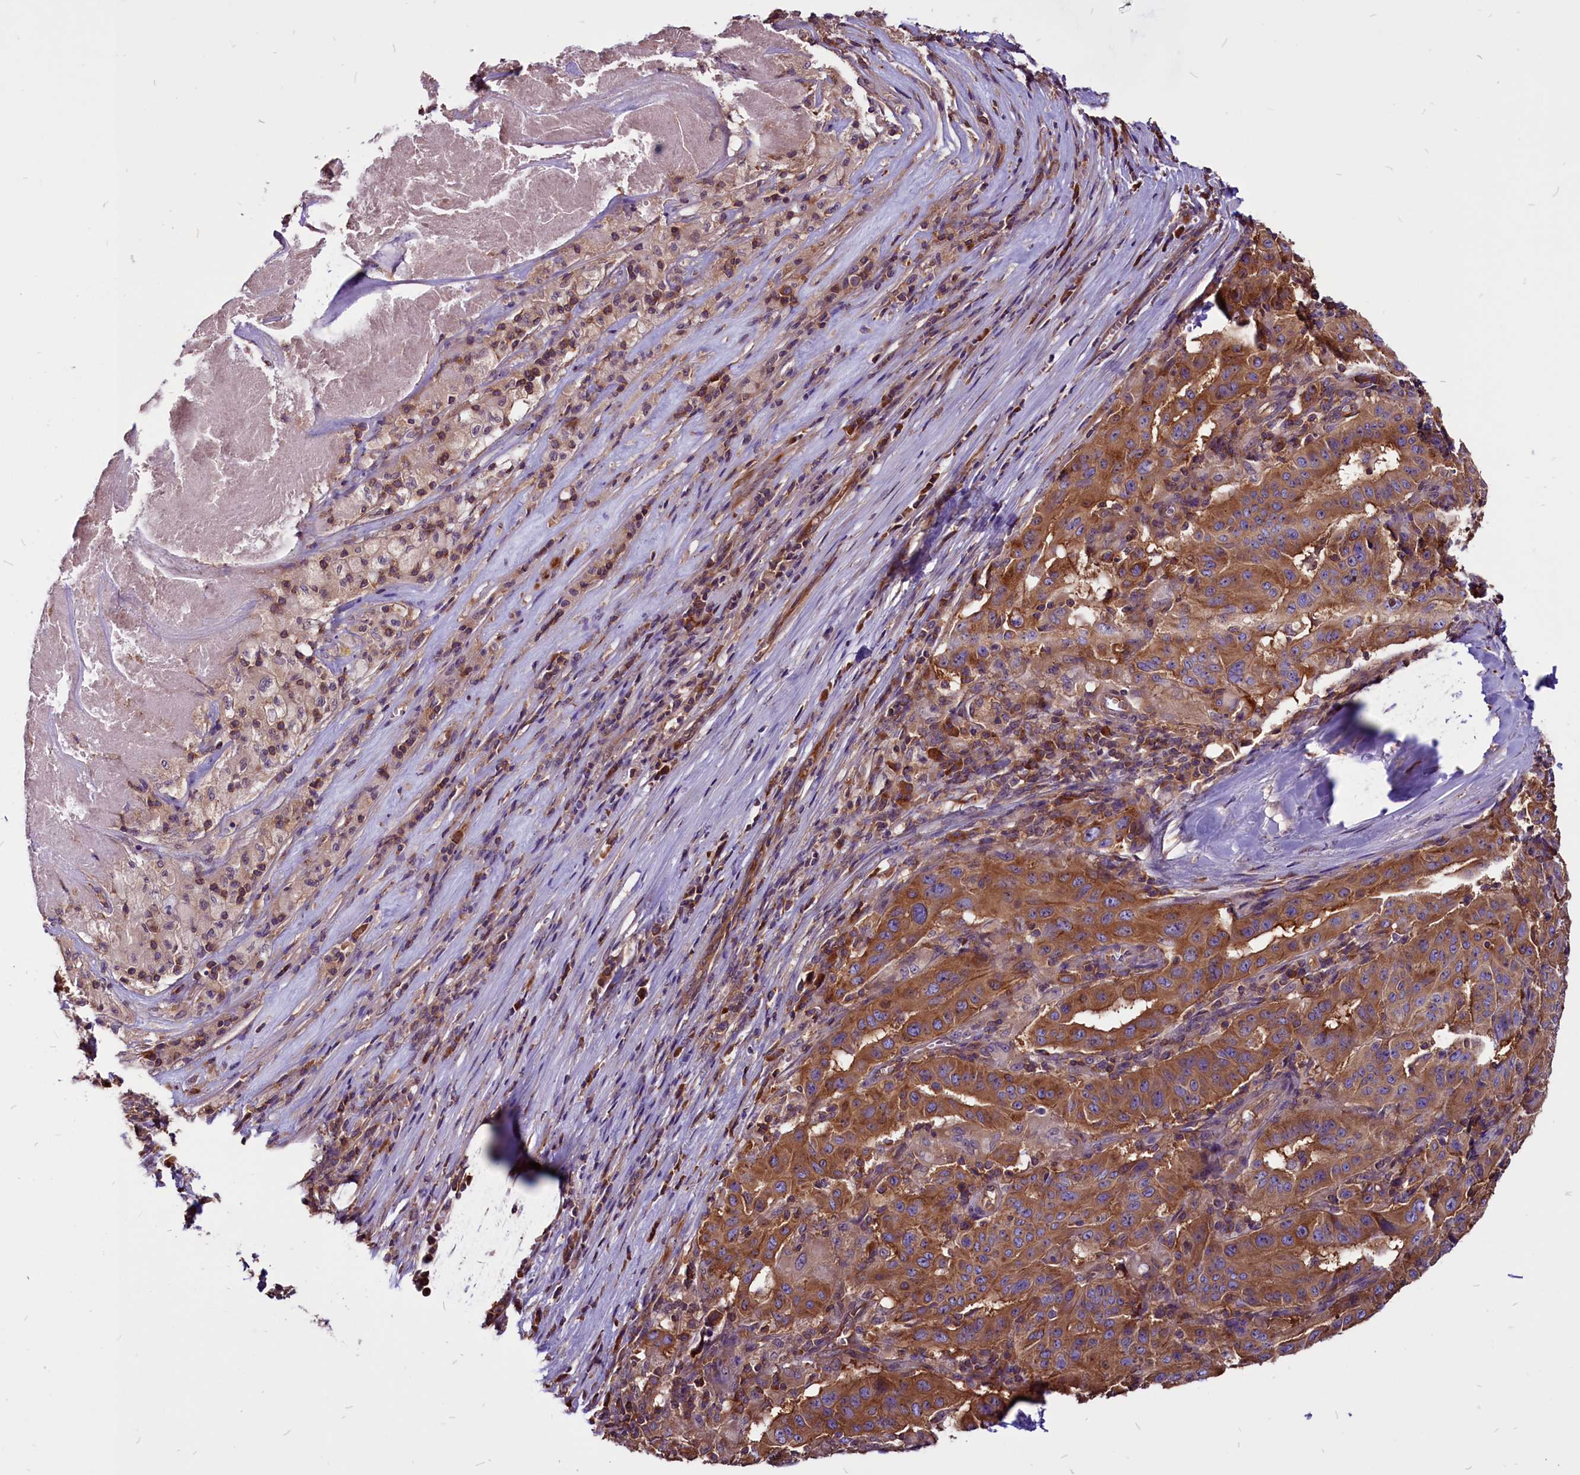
{"staining": {"intensity": "strong", "quantity": ">75%", "location": "cytoplasmic/membranous"}, "tissue": "pancreatic cancer", "cell_type": "Tumor cells", "image_type": "cancer", "snomed": [{"axis": "morphology", "description": "Adenocarcinoma, NOS"}, {"axis": "topography", "description": "Pancreas"}], "caption": "Immunohistochemical staining of human adenocarcinoma (pancreatic) shows high levels of strong cytoplasmic/membranous expression in about >75% of tumor cells.", "gene": "EIF3G", "patient": {"sex": "male", "age": 63}}